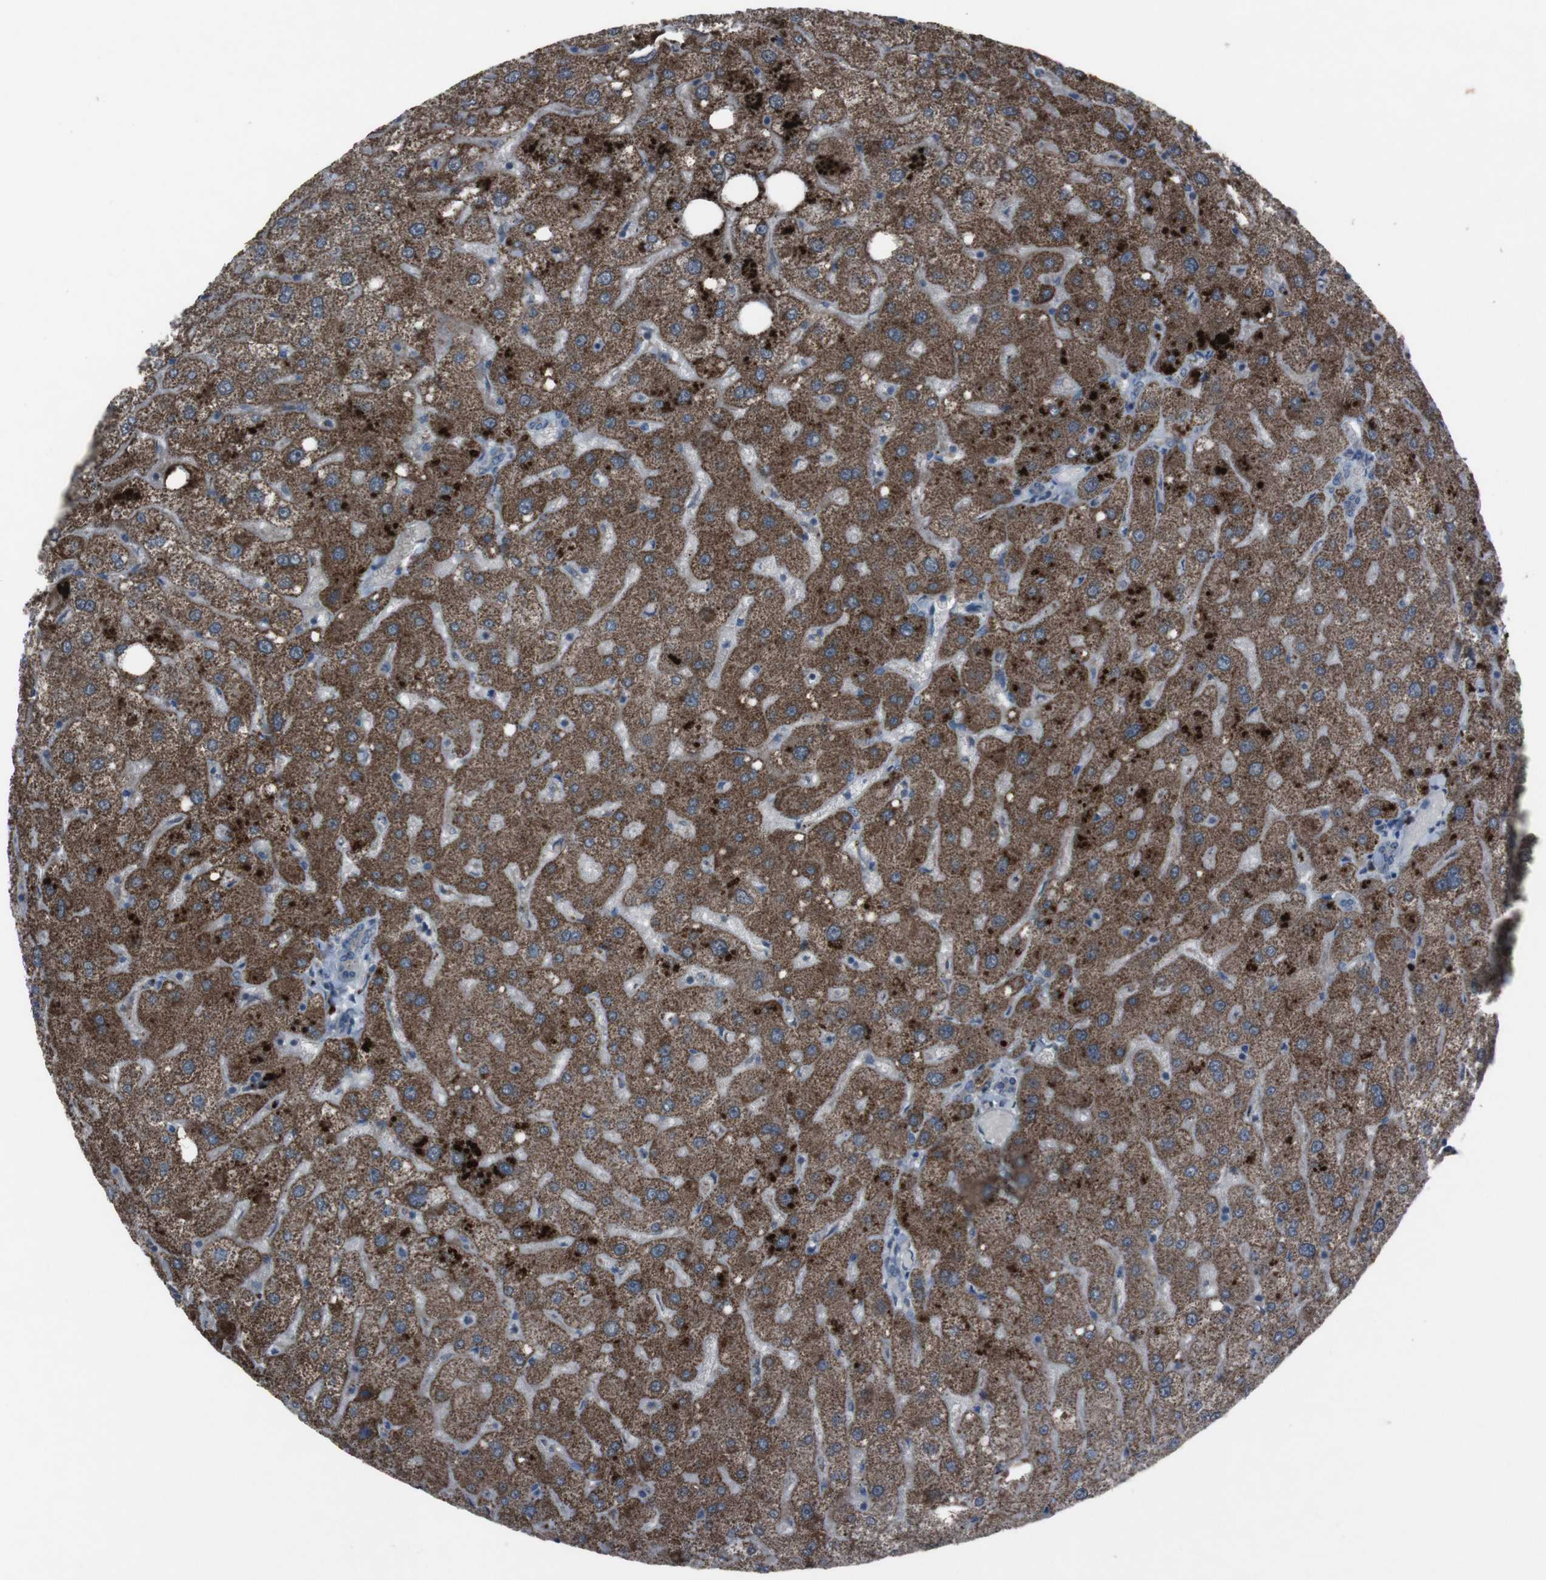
{"staining": {"intensity": "weak", "quantity": "25%-75%", "location": "cytoplasmic/membranous"}, "tissue": "liver", "cell_type": "Cholangiocytes", "image_type": "normal", "snomed": [{"axis": "morphology", "description": "Normal tissue, NOS"}, {"axis": "topography", "description": "Liver"}], "caption": "Liver stained for a protein (brown) shows weak cytoplasmic/membranous positive staining in about 25%-75% of cholangiocytes.", "gene": "EFNA5", "patient": {"sex": "male", "age": 73}}